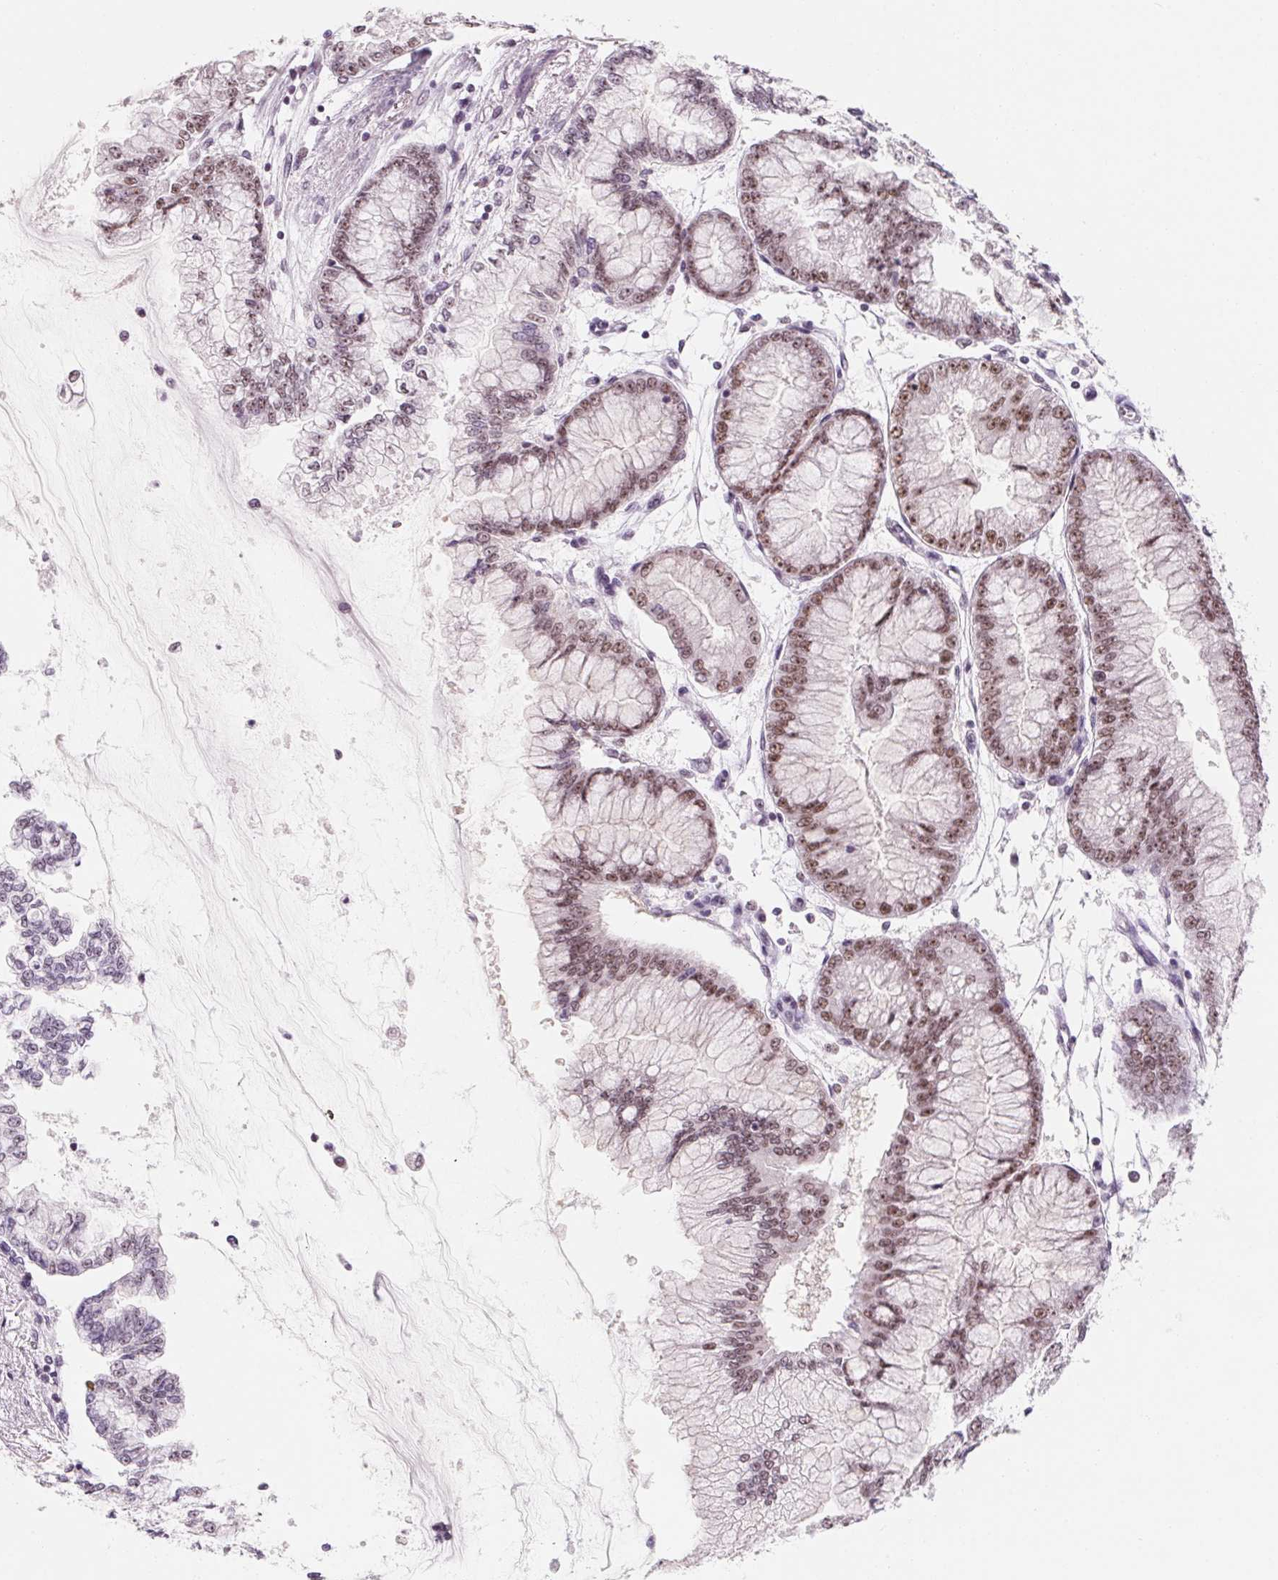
{"staining": {"intensity": "moderate", "quantity": ">75%", "location": "nuclear"}, "tissue": "stomach cancer", "cell_type": "Tumor cells", "image_type": "cancer", "snomed": [{"axis": "morphology", "description": "Adenocarcinoma, NOS"}, {"axis": "topography", "description": "Stomach, upper"}], "caption": "This is an image of immunohistochemistry staining of stomach cancer, which shows moderate expression in the nuclear of tumor cells.", "gene": "ZIC4", "patient": {"sex": "female", "age": 74}}